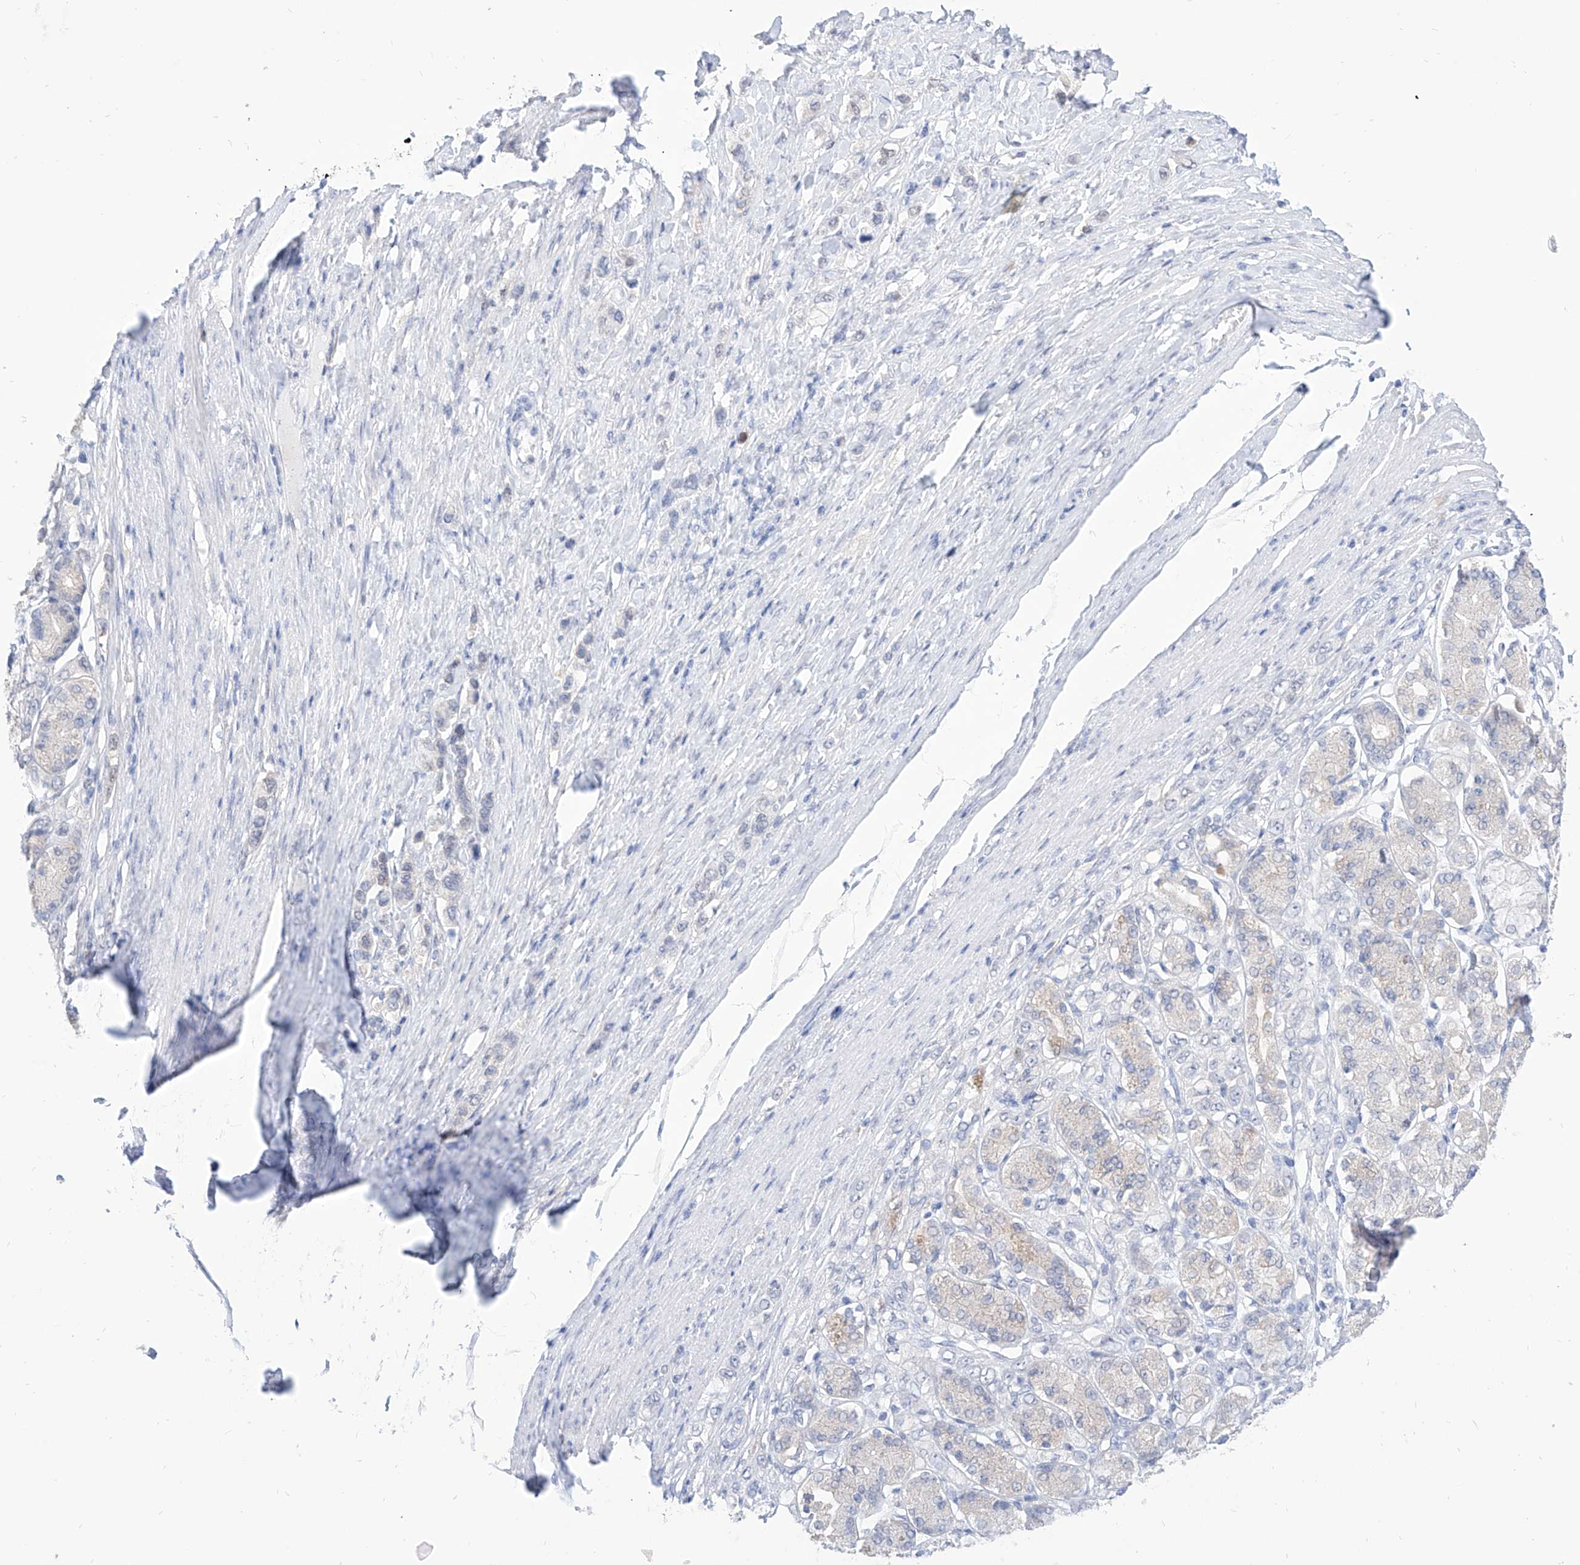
{"staining": {"intensity": "negative", "quantity": "none", "location": "none"}, "tissue": "stomach cancer", "cell_type": "Tumor cells", "image_type": "cancer", "snomed": [{"axis": "morphology", "description": "Adenocarcinoma, NOS"}, {"axis": "topography", "description": "Stomach"}], "caption": "High magnification brightfield microscopy of stomach cancer (adenocarcinoma) stained with DAB (3,3'-diaminobenzidine) (brown) and counterstained with hematoxylin (blue): tumor cells show no significant positivity.", "gene": "PDXK", "patient": {"sex": "female", "age": 65}}